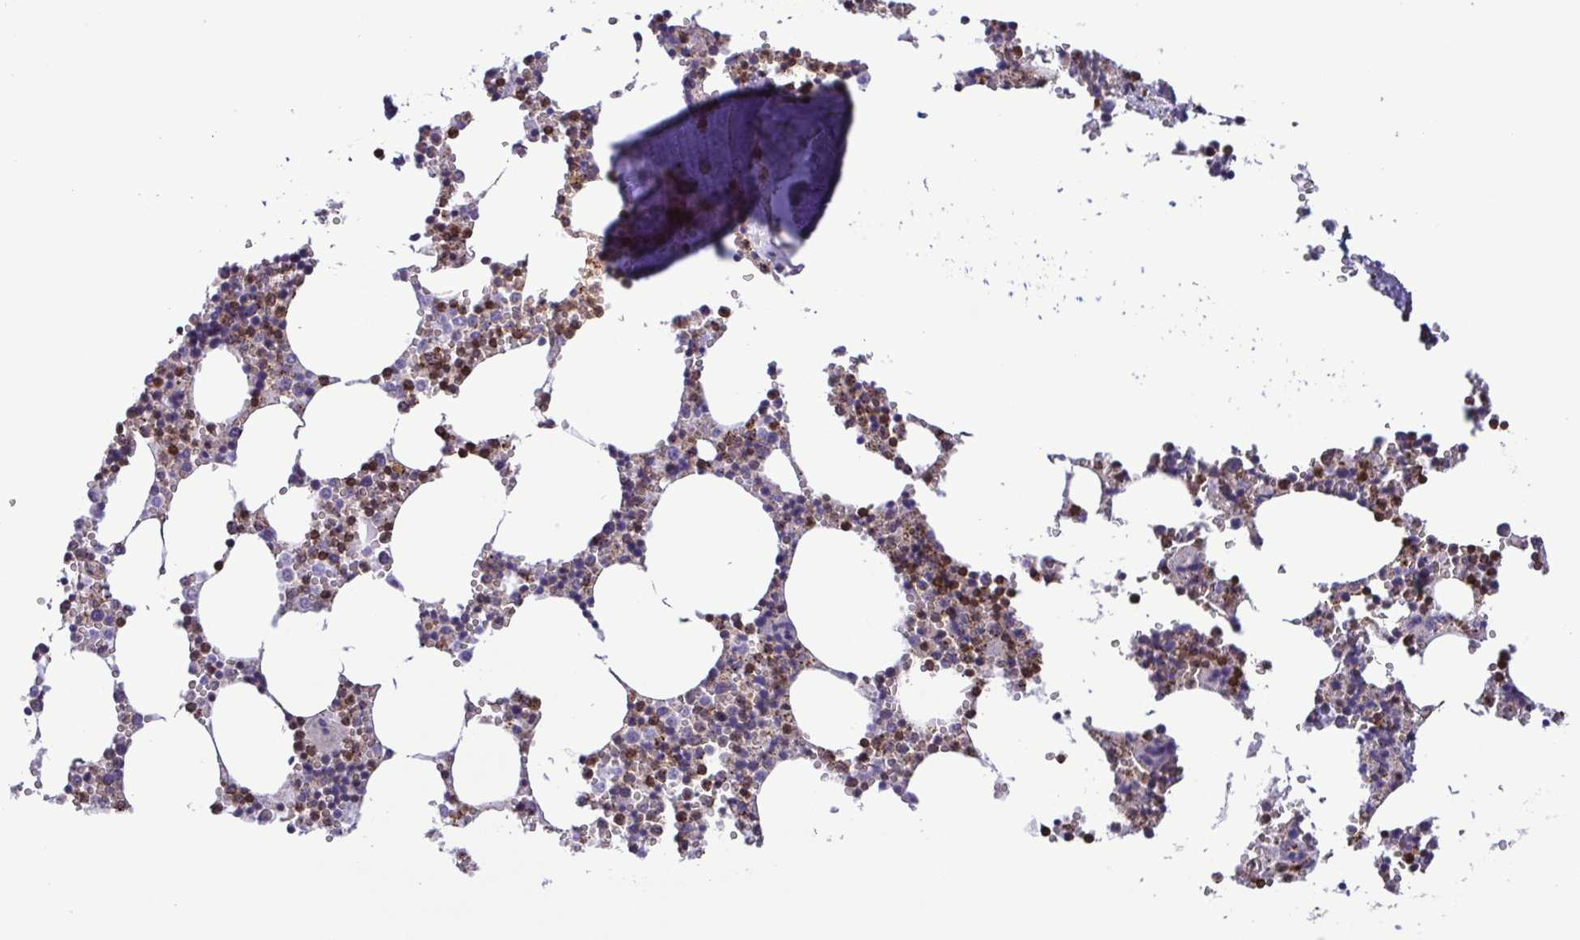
{"staining": {"intensity": "moderate", "quantity": "25%-75%", "location": "cytoplasmic/membranous,nuclear"}, "tissue": "bone marrow", "cell_type": "Hematopoietic cells", "image_type": "normal", "snomed": [{"axis": "morphology", "description": "Normal tissue, NOS"}, {"axis": "topography", "description": "Bone marrow"}], "caption": "A brown stain shows moderate cytoplasmic/membranous,nuclear positivity of a protein in hematopoietic cells of normal human bone marrow.", "gene": "CHMP1B", "patient": {"sex": "male", "age": 54}}